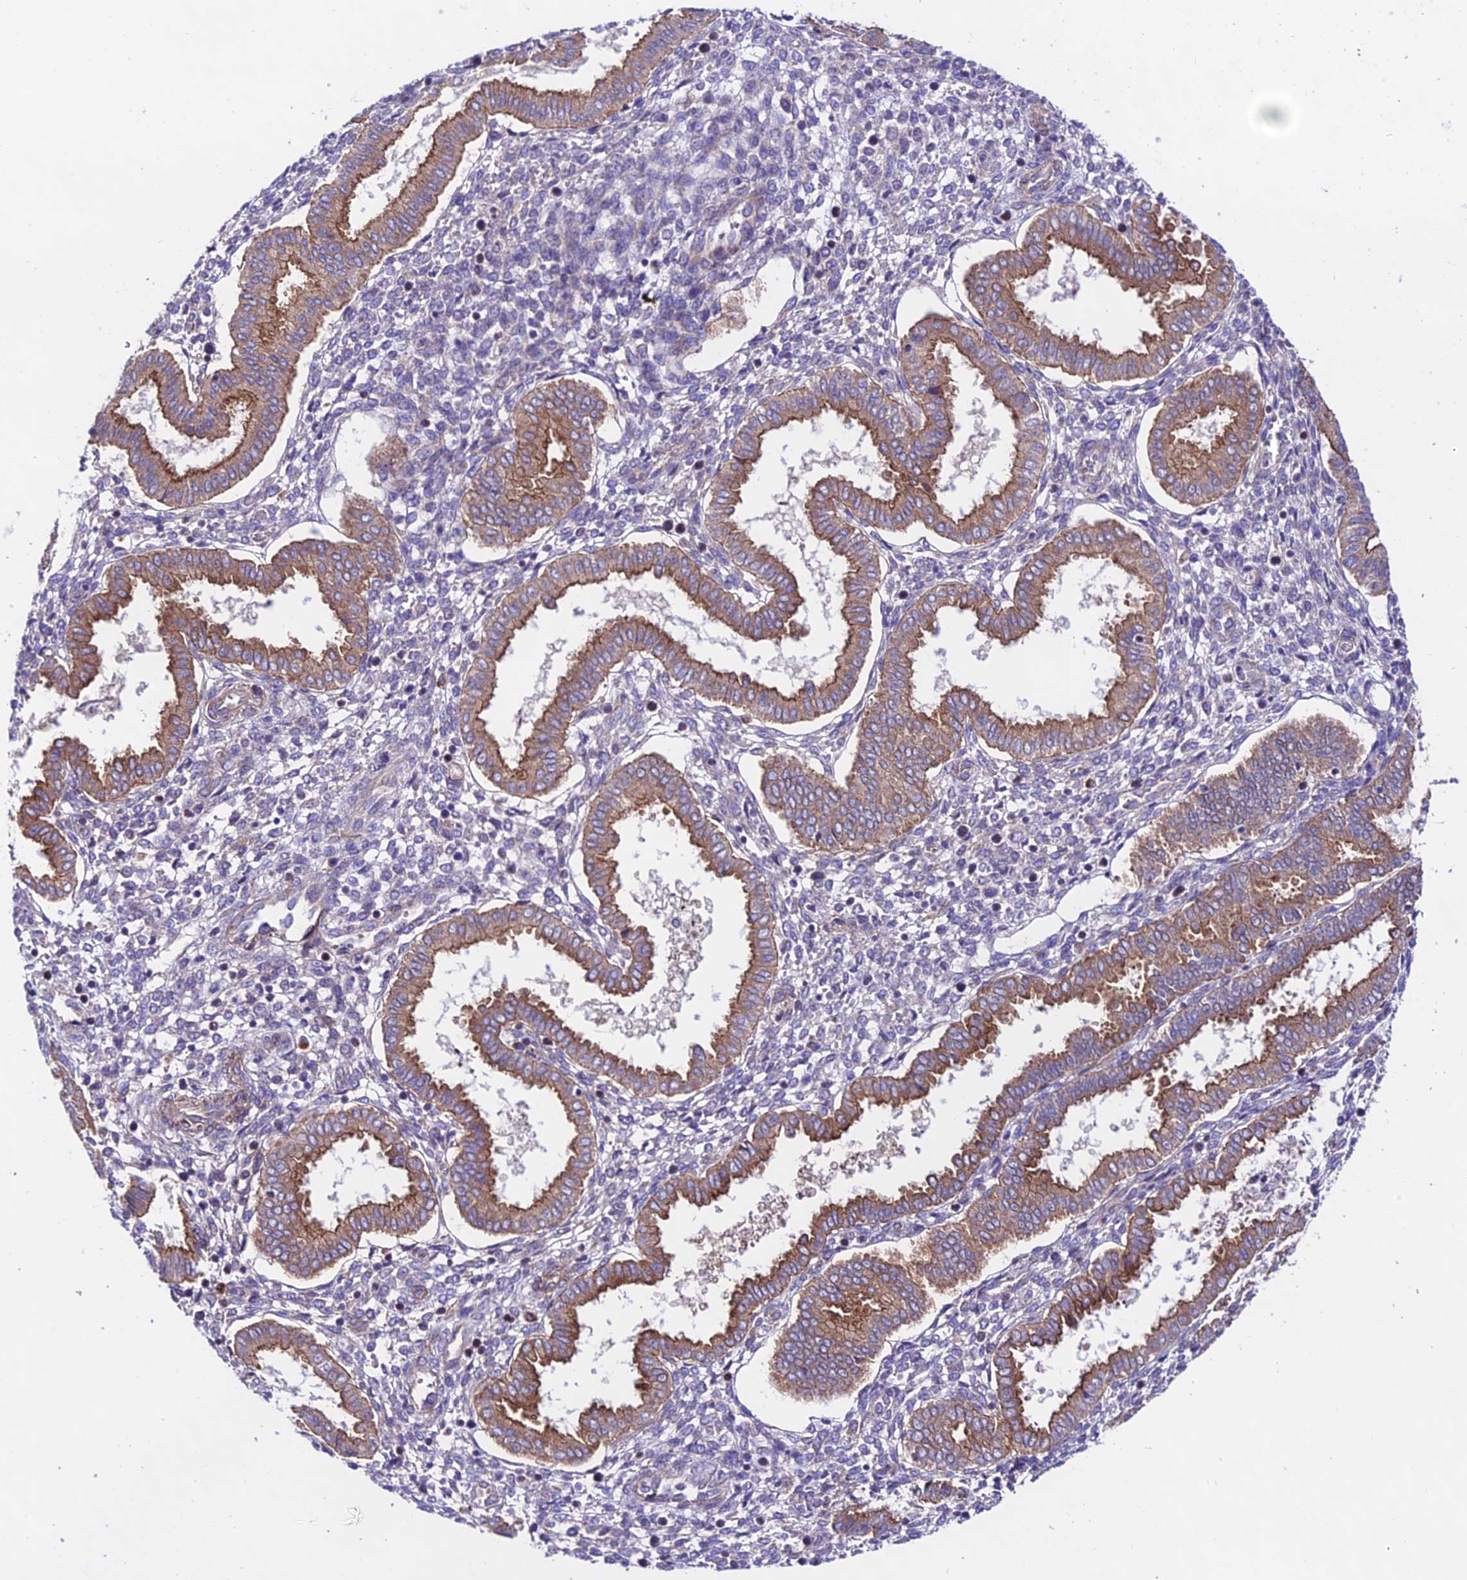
{"staining": {"intensity": "weak", "quantity": "<25%", "location": "cytoplasmic/membranous"}, "tissue": "endometrium", "cell_type": "Cells in endometrial stroma", "image_type": "normal", "snomed": [{"axis": "morphology", "description": "Normal tissue, NOS"}, {"axis": "topography", "description": "Endometrium"}], "caption": "Immunohistochemical staining of unremarkable endometrium displays no significant expression in cells in endometrial stroma.", "gene": "LACTB2", "patient": {"sex": "female", "age": 24}}